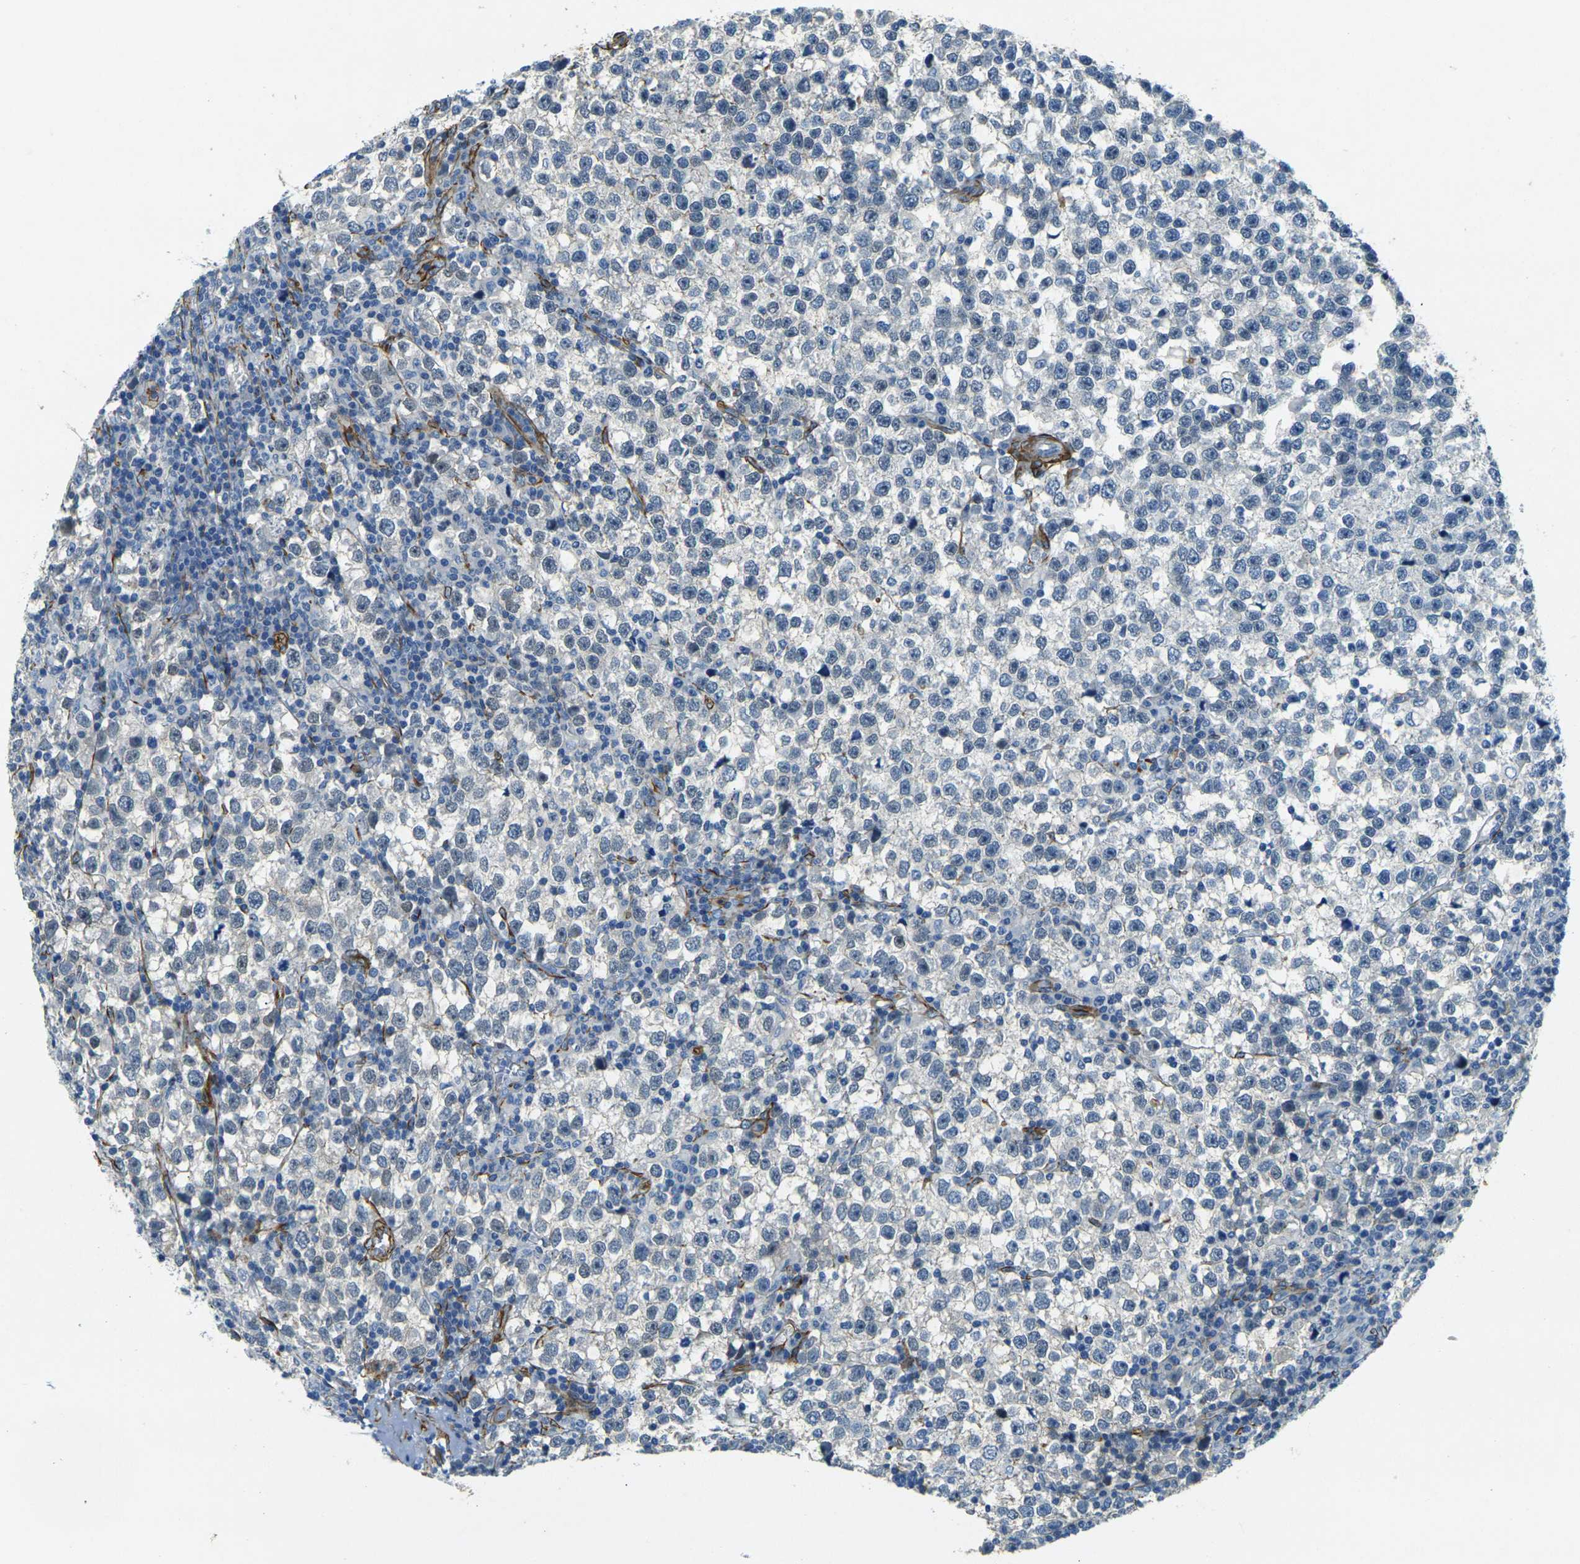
{"staining": {"intensity": "negative", "quantity": "none", "location": "none"}, "tissue": "testis cancer", "cell_type": "Tumor cells", "image_type": "cancer", "snomed": [{"axis": "morphology", "description": "Seminoma, NOS"}, {"axis": "topography", "description": "Testis"}], "caption": "A high-resolution image shows immunohistochemistry staining of testis cancer, which shows no significant expression in tumor cells. (DAB IHC, high magnification).", "gene": "EPHA7", "patient": {"sex": "male", "age": 43}}